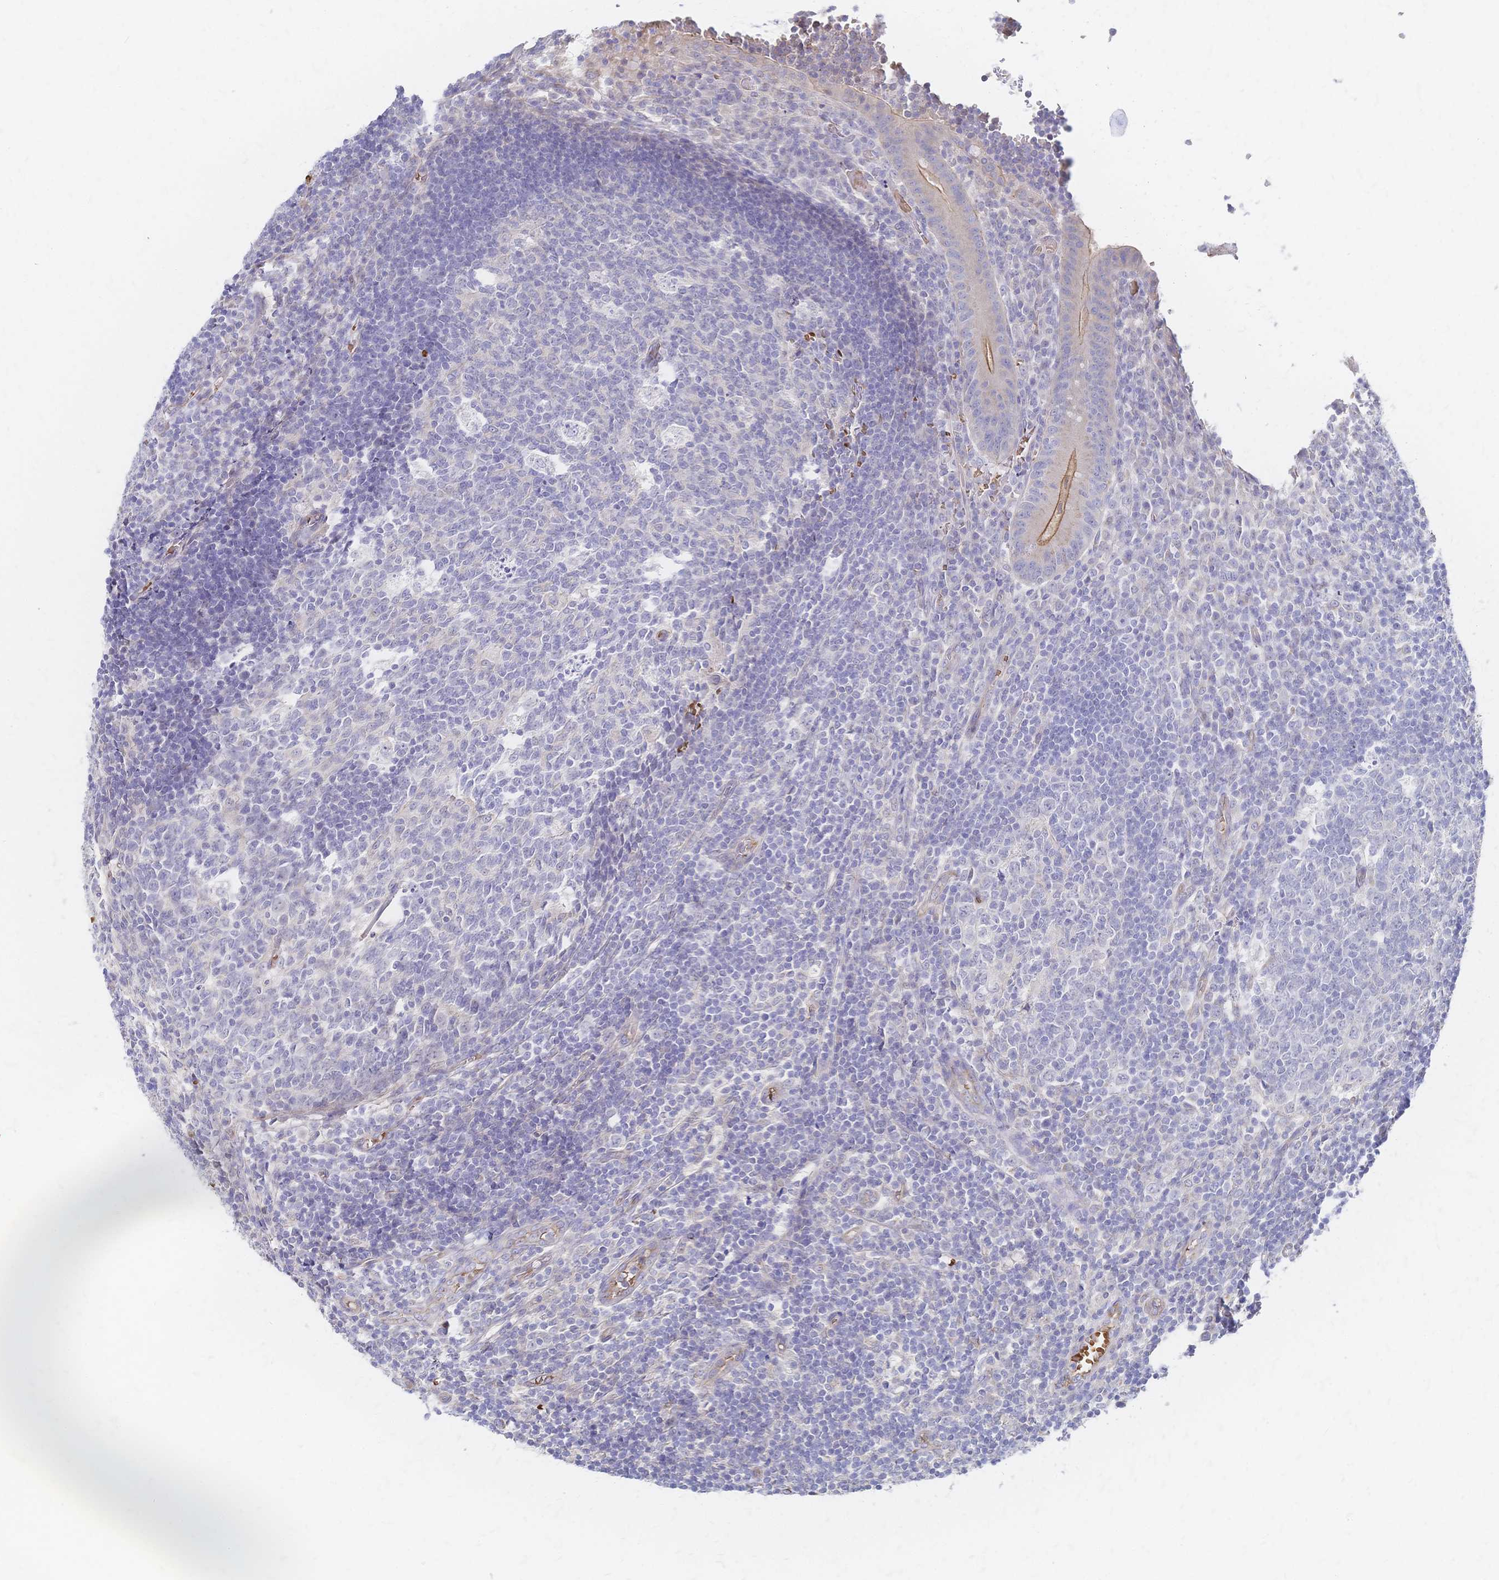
{"staining": {"intensity": "weak", "quantity": "25%-75%", "location": "cytoplasmic/membranous"}, "tissue": "appendix", "cell_type": "Glandular cells", "image_type": "normal", "snomed": [{"axis": "morphology", "description": "Normal tissue, NOS"}, {"axis": "topography", "description": "Appendix"}], "caption": "IHC (DAB) staining of unremarkable human appendix displays weak cytoplasmic/membranous protein expression in about 25%-75% of glandular cells.", "gene": "SLC5A1", "patient": {"sex": "male", "age": 18}}